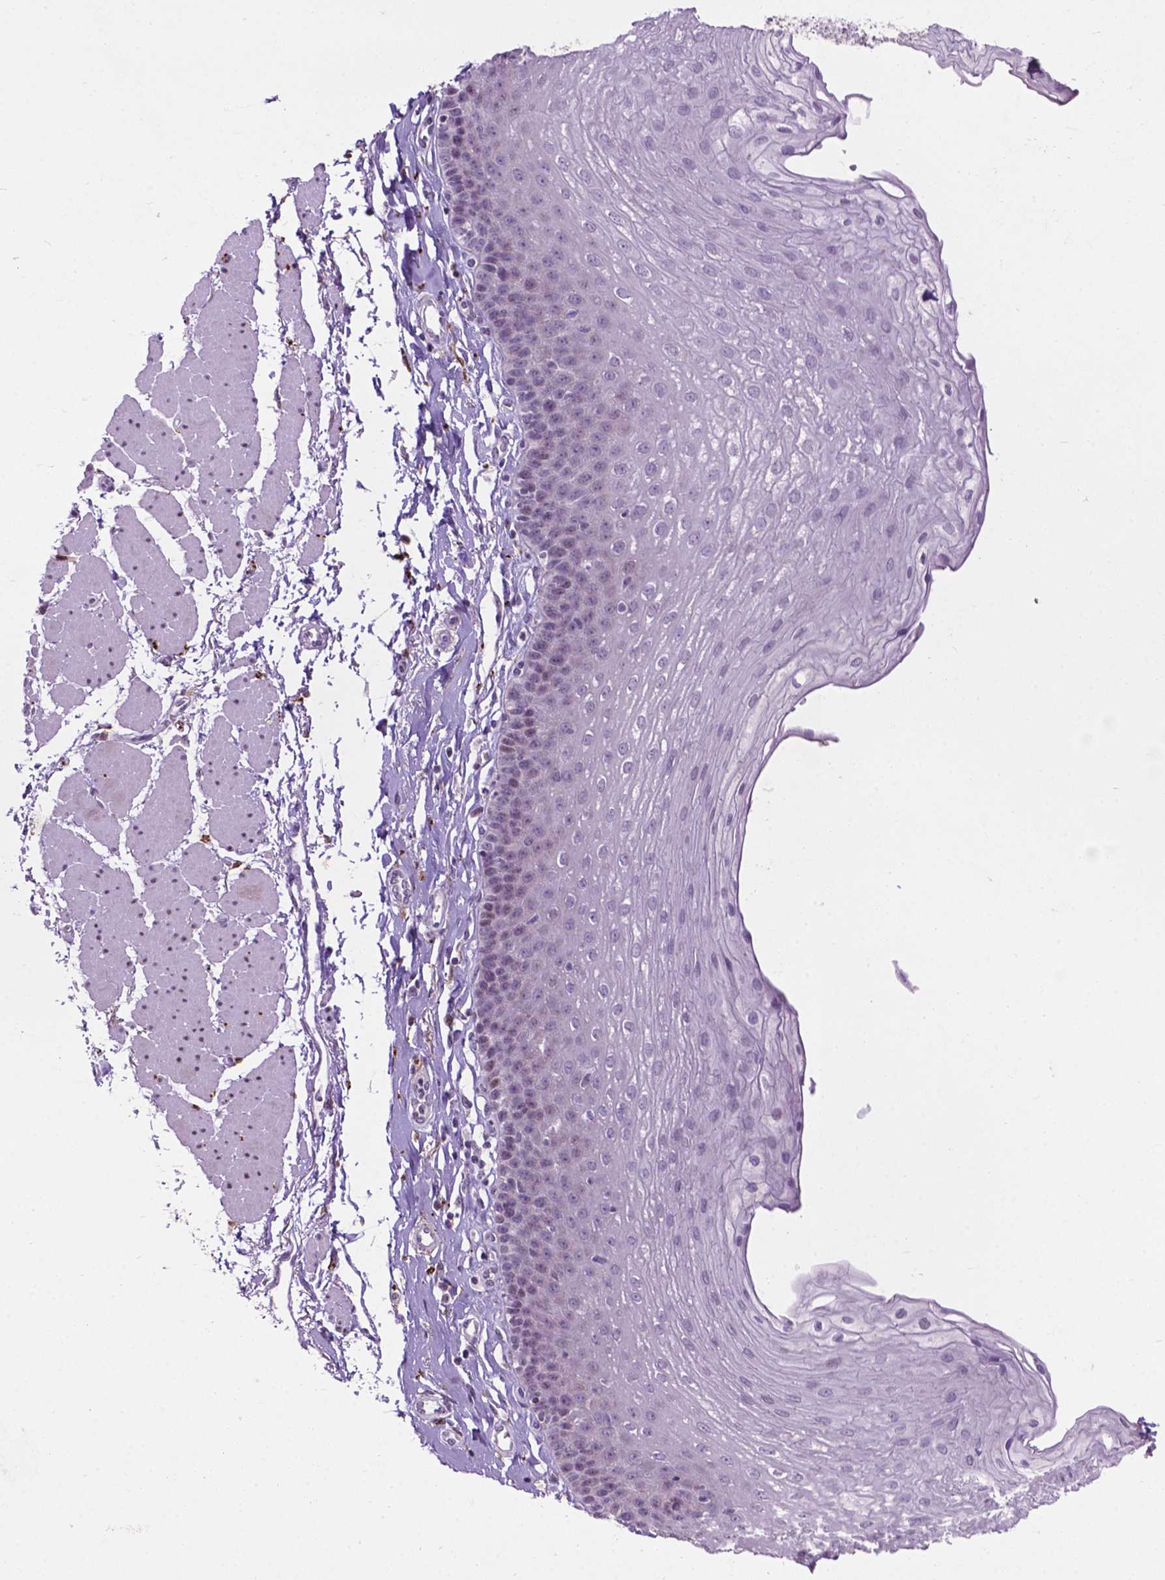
{"staining": {"intensity": "negative", "quantity": "none", "location": "none"}, "tissue": "esophagus", "cell_type": "Squamous epithelial cells", "image_type": "normal", "snomed": [{"axis": "morphology", "description": "Normal tissue, NOS"}, {"axis": "topography", "description": "Esophagus"}], "caption": "Immunohistochemical staining of unremarkable human esophagus exhibits no significant positivity in squamous epithelial cells.", "gene": "TH", "patient": {"sex": "female", "age": 81}}